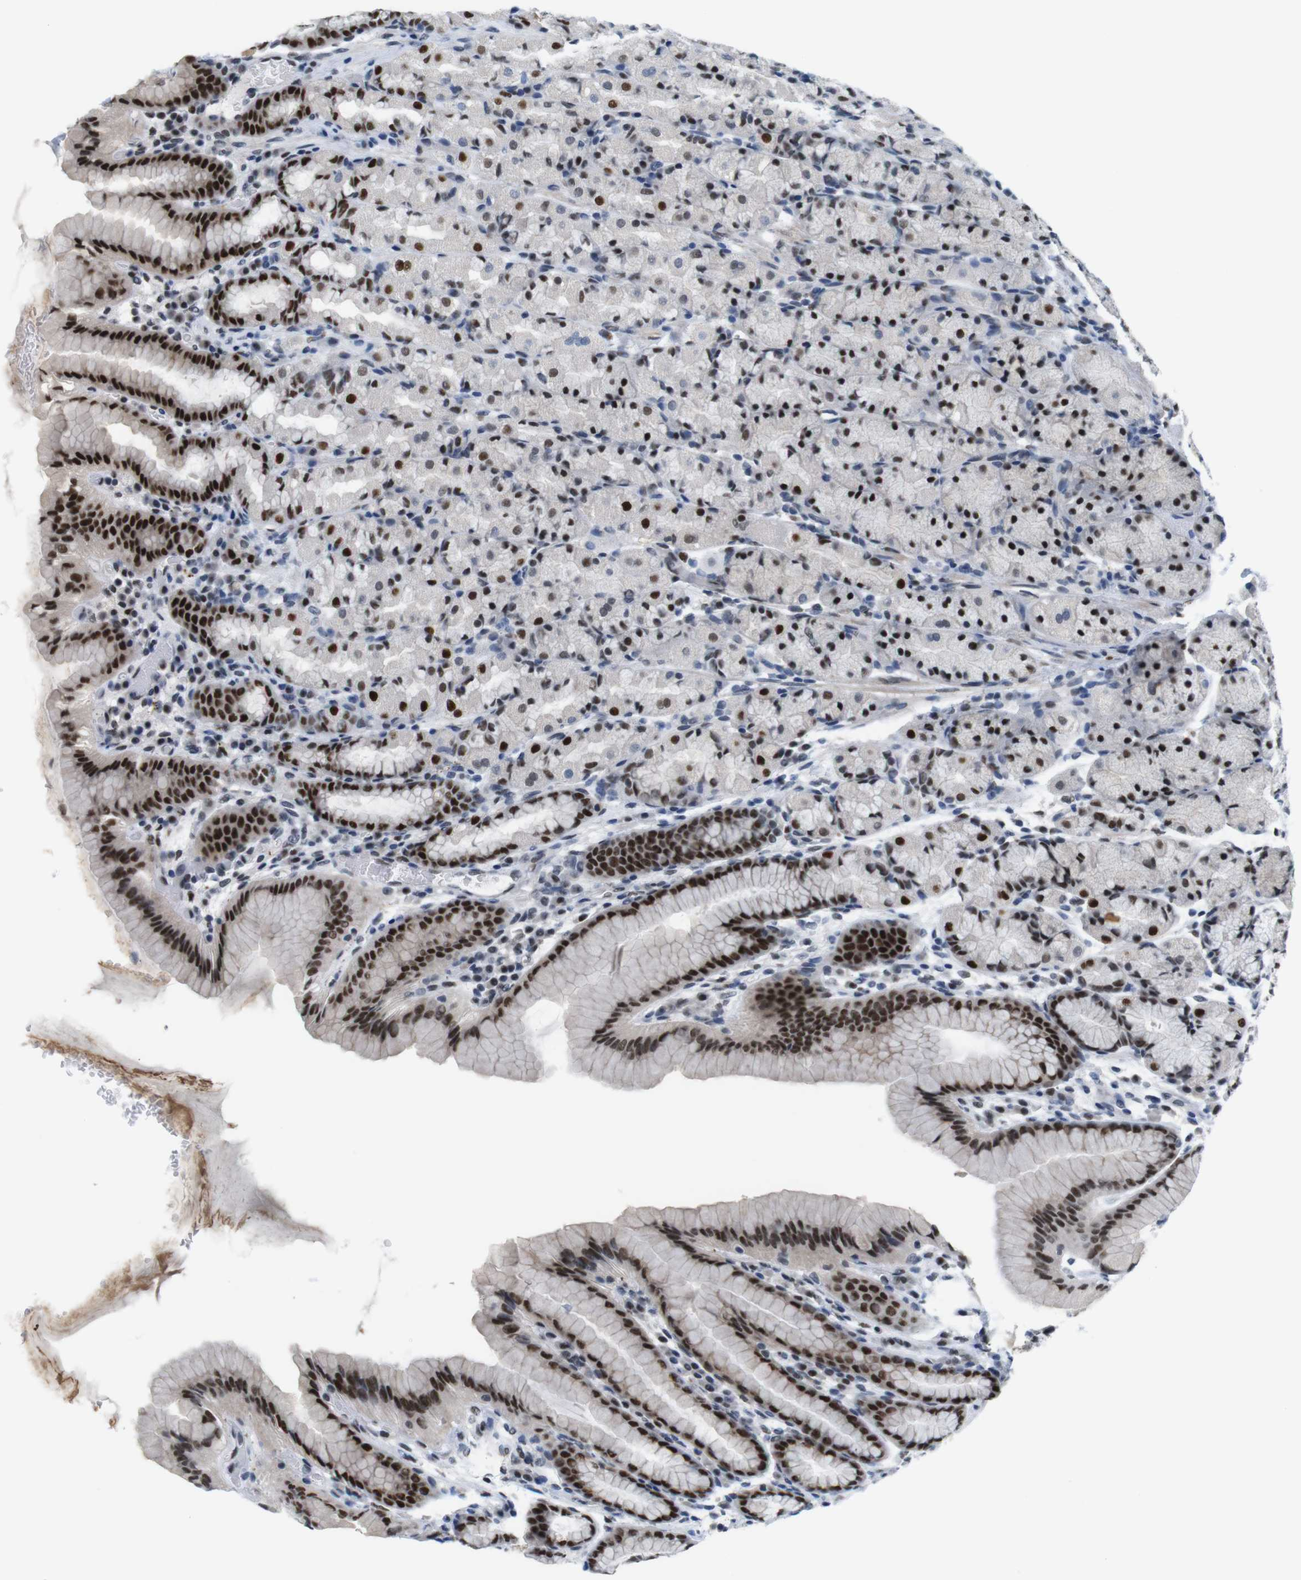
{"staining": {"intensity": "strong", "quantity": ">75%", "location": "nuclear"}, "tissue": "stomach", "cell_type": "Glandular cells", "image_type": "normal", "snomed": [{"axis": "morphology", "description": "Normal tissue, NOS"}, {"axis": "topography", "description": "Stomach, upper"}], "caption": "A histopathology image showing strong nuclear positivity in about >75% of glandular cells in unremarkable stomach, as visualized by brown immunohistochemical staining.", "gene": "PSME3", "patient": {"sex": "male", "age": 68}}